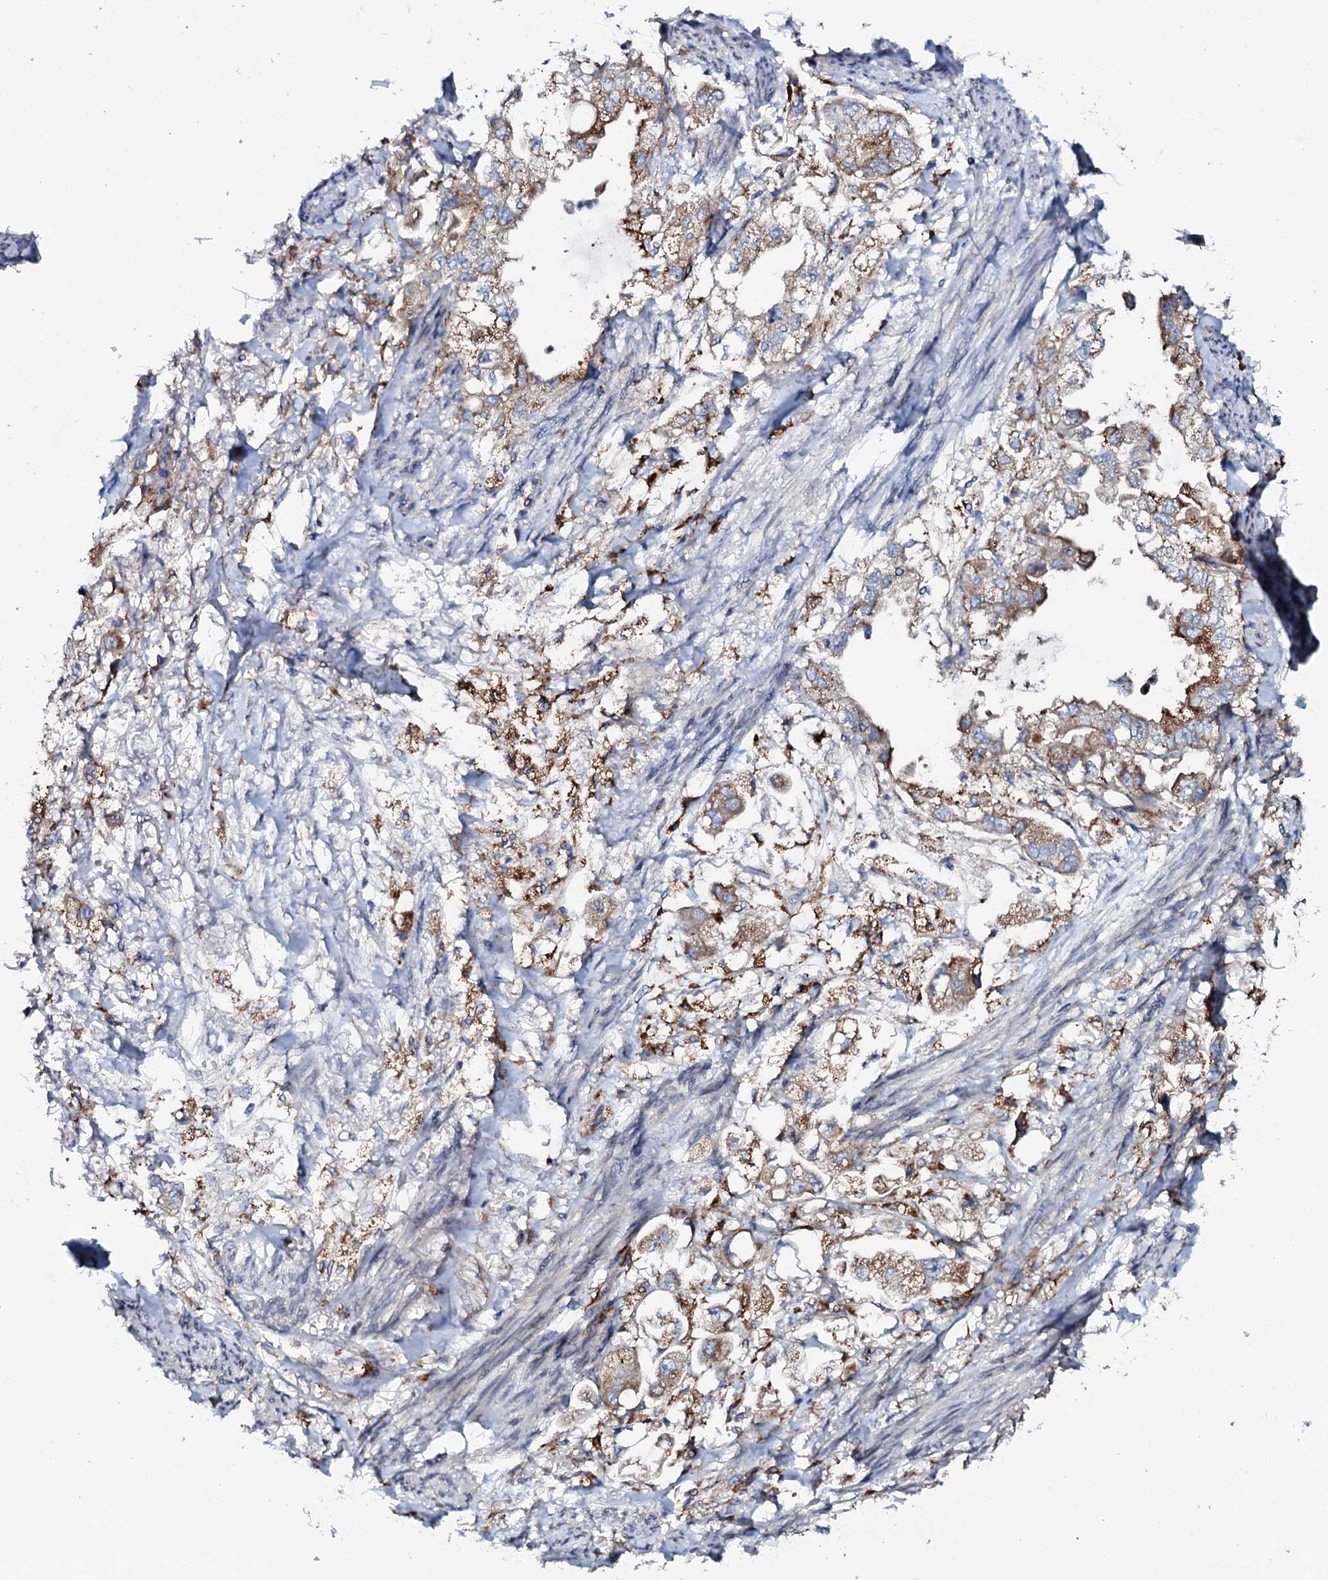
{"staining": {"intensity": "moderate", "quantity": ">75%", "location": "cytoplasmic/membranous"}, "tissue": "stomach cancer", "cell_type": "Tumor cells", "image_type": "cancer", "snomed": [{"axis": "morphology", "description": "Adenocarcinoma, NOS"}, {"axis": "topography", "description": "Stomach"}], "caption": "An image showing moderate cytoplasmic/membranous expression in approximately >75% of tumor cells in stomach cancer (adenocarcinoma), as visualized by brown immunohistochemical staining.", "gene": "P2RX4", "patient": {"sex": "male", "age": 62}}